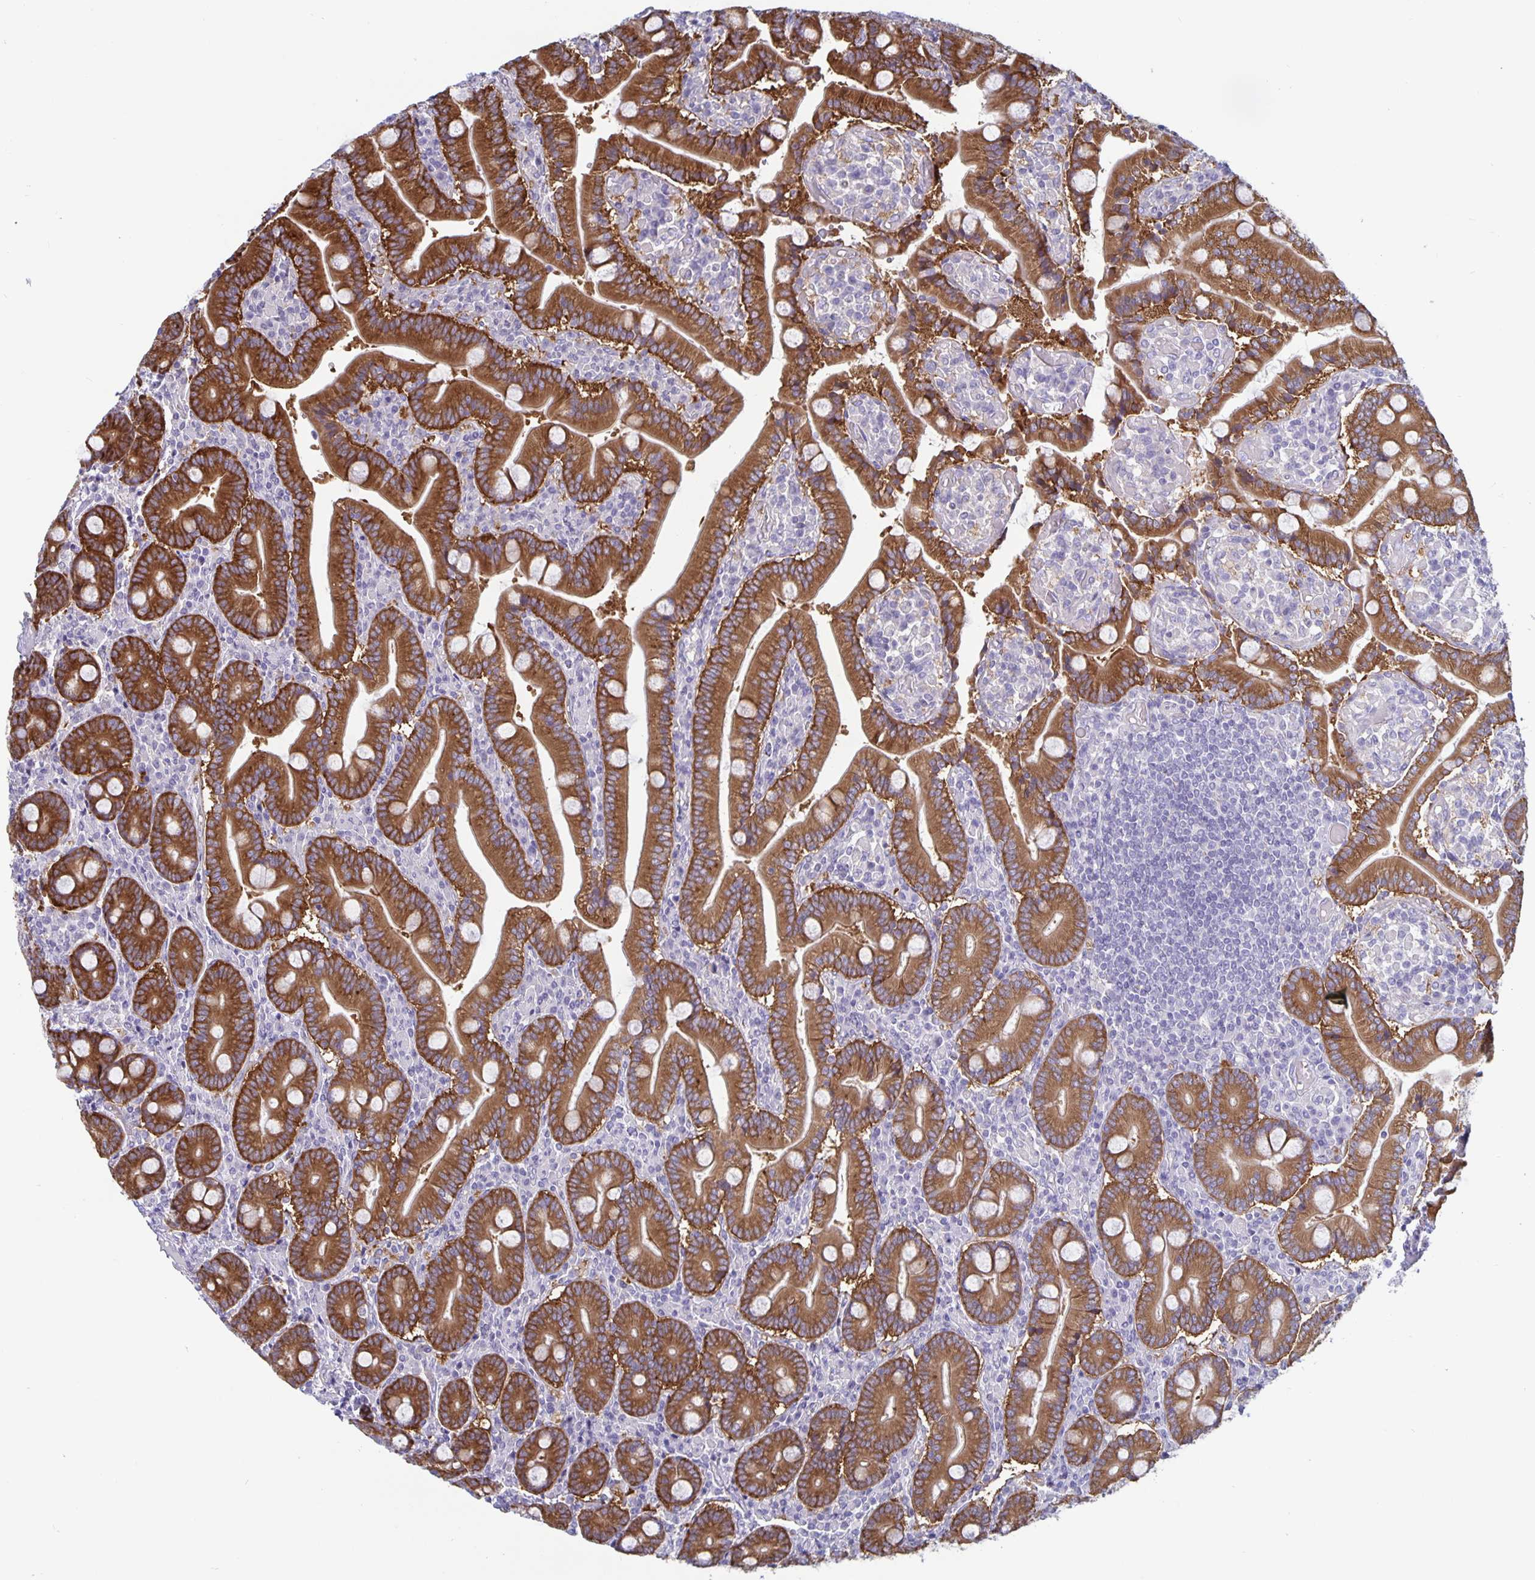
{"staining": {"intensity": "strong", "quantity": ">75%", "location": "cytoplasmic/membranous"}, "tissue": "duodenum", "cell_type": "Glandular cells", "image_type": "normal", "snomed": [{"axis": "morphology", "description": "Normal tissue, NOS"}, {"axis": "topography", "description": "Duodenum"}], "caption": "Brown immunohistochemical staining in benign human duodenum shows strong cytoplasmic/membranous positivity in approximately >75% of glandular cells.", "gene": "PLCB3", "patient": {"sex": "female", "age": 62}}